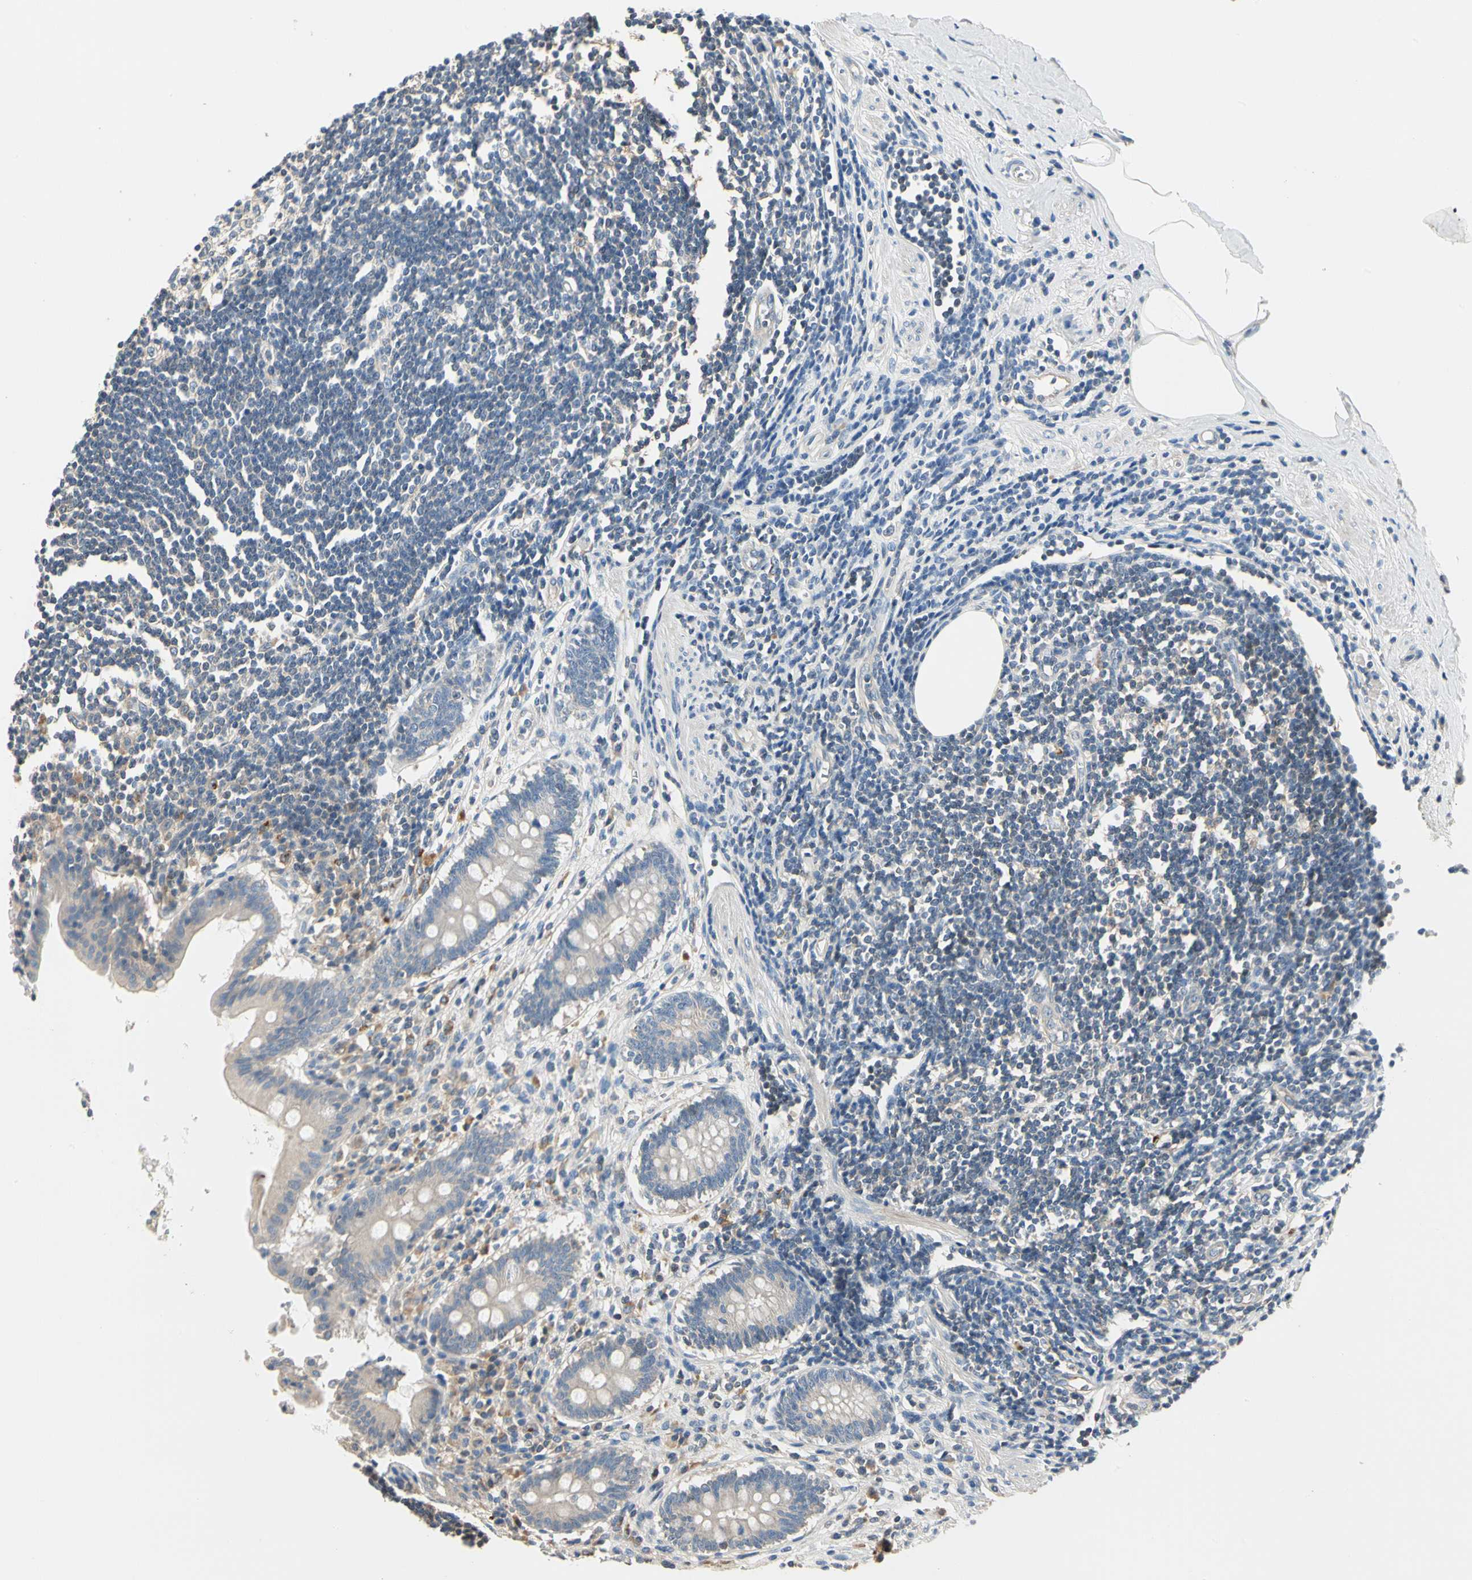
{"staining": {"intensity": "weak", "quantity": "25%-75%", "location": "cytoplasmic/membranous"}, "tissue": "appendix", "cell_type": "Glandular cells", "image_type": "normal", "snomed": [{"axis": "morphology", "description": "Normal tissue, NOS"}, {"axis": "topography", "description": "Appendix"}], "caption": "This is an image of immunohistochemistry (IHC) staining of unremarkable appendix, which shows weak staining in the cytoplasmic/membranous of glandular cells.", "gene": "GPR153", "patient": {"sex": "female", "age": 50}}